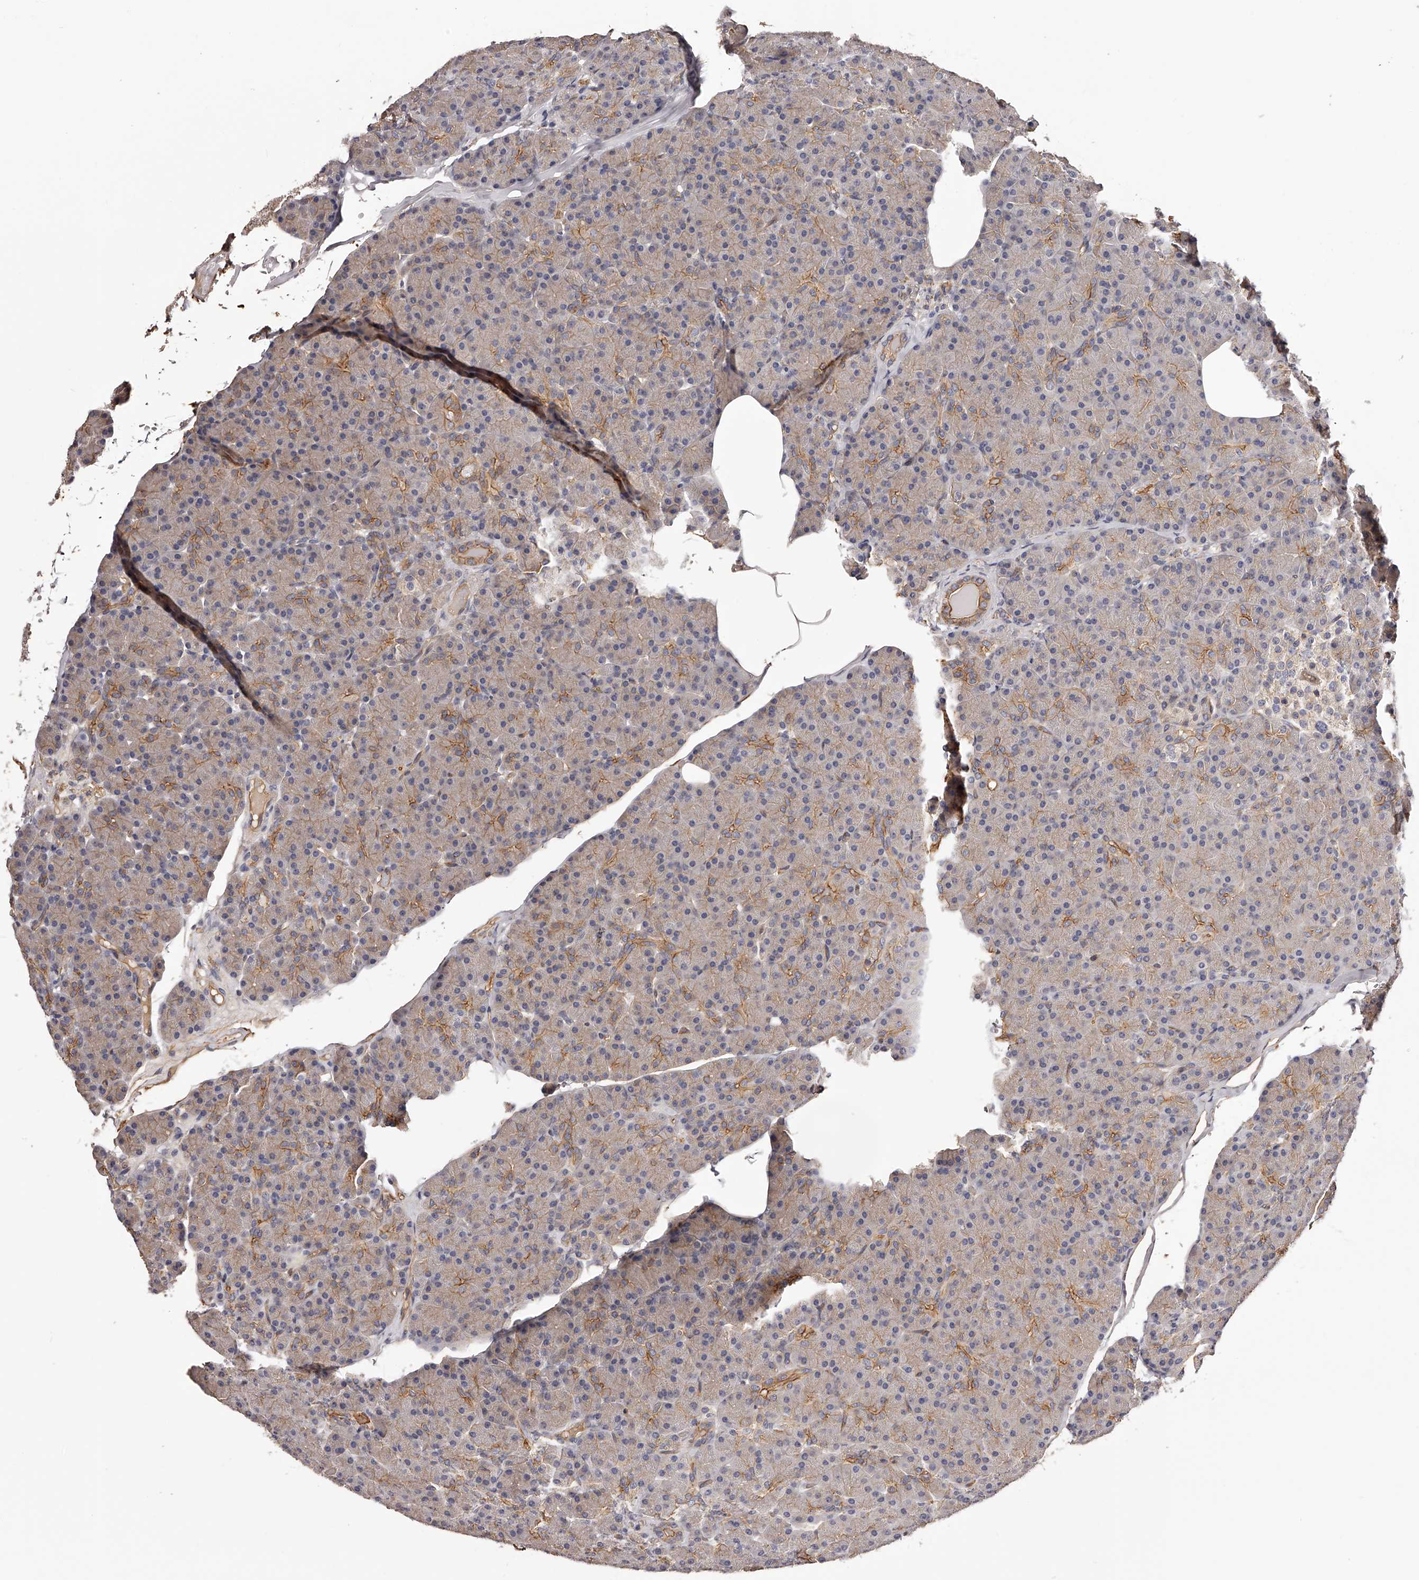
{"staining": {"intensity": "moderate", "quantity": "25%-75%", "location": "cytoplasmic/membranous"}, "tissue": "pancreas", "cell_type": "Exocrine glandular cells", "image_type": "normal", "snomed": [{"axis": "morphology", "description": "Normal tissue, NOS"}, {"axis": "topography", "description": "Pancreas"}], "caption": "A brown stain highlights moderate cytoplasmic/membranous positivity of a protein in exocrine glandular cells of normal human pancreas. (brown staining indicates protein expression, while blue staining denotes nuclei).", "gene": "LTV1", "patient": {"sex": "female", "age": 43}}